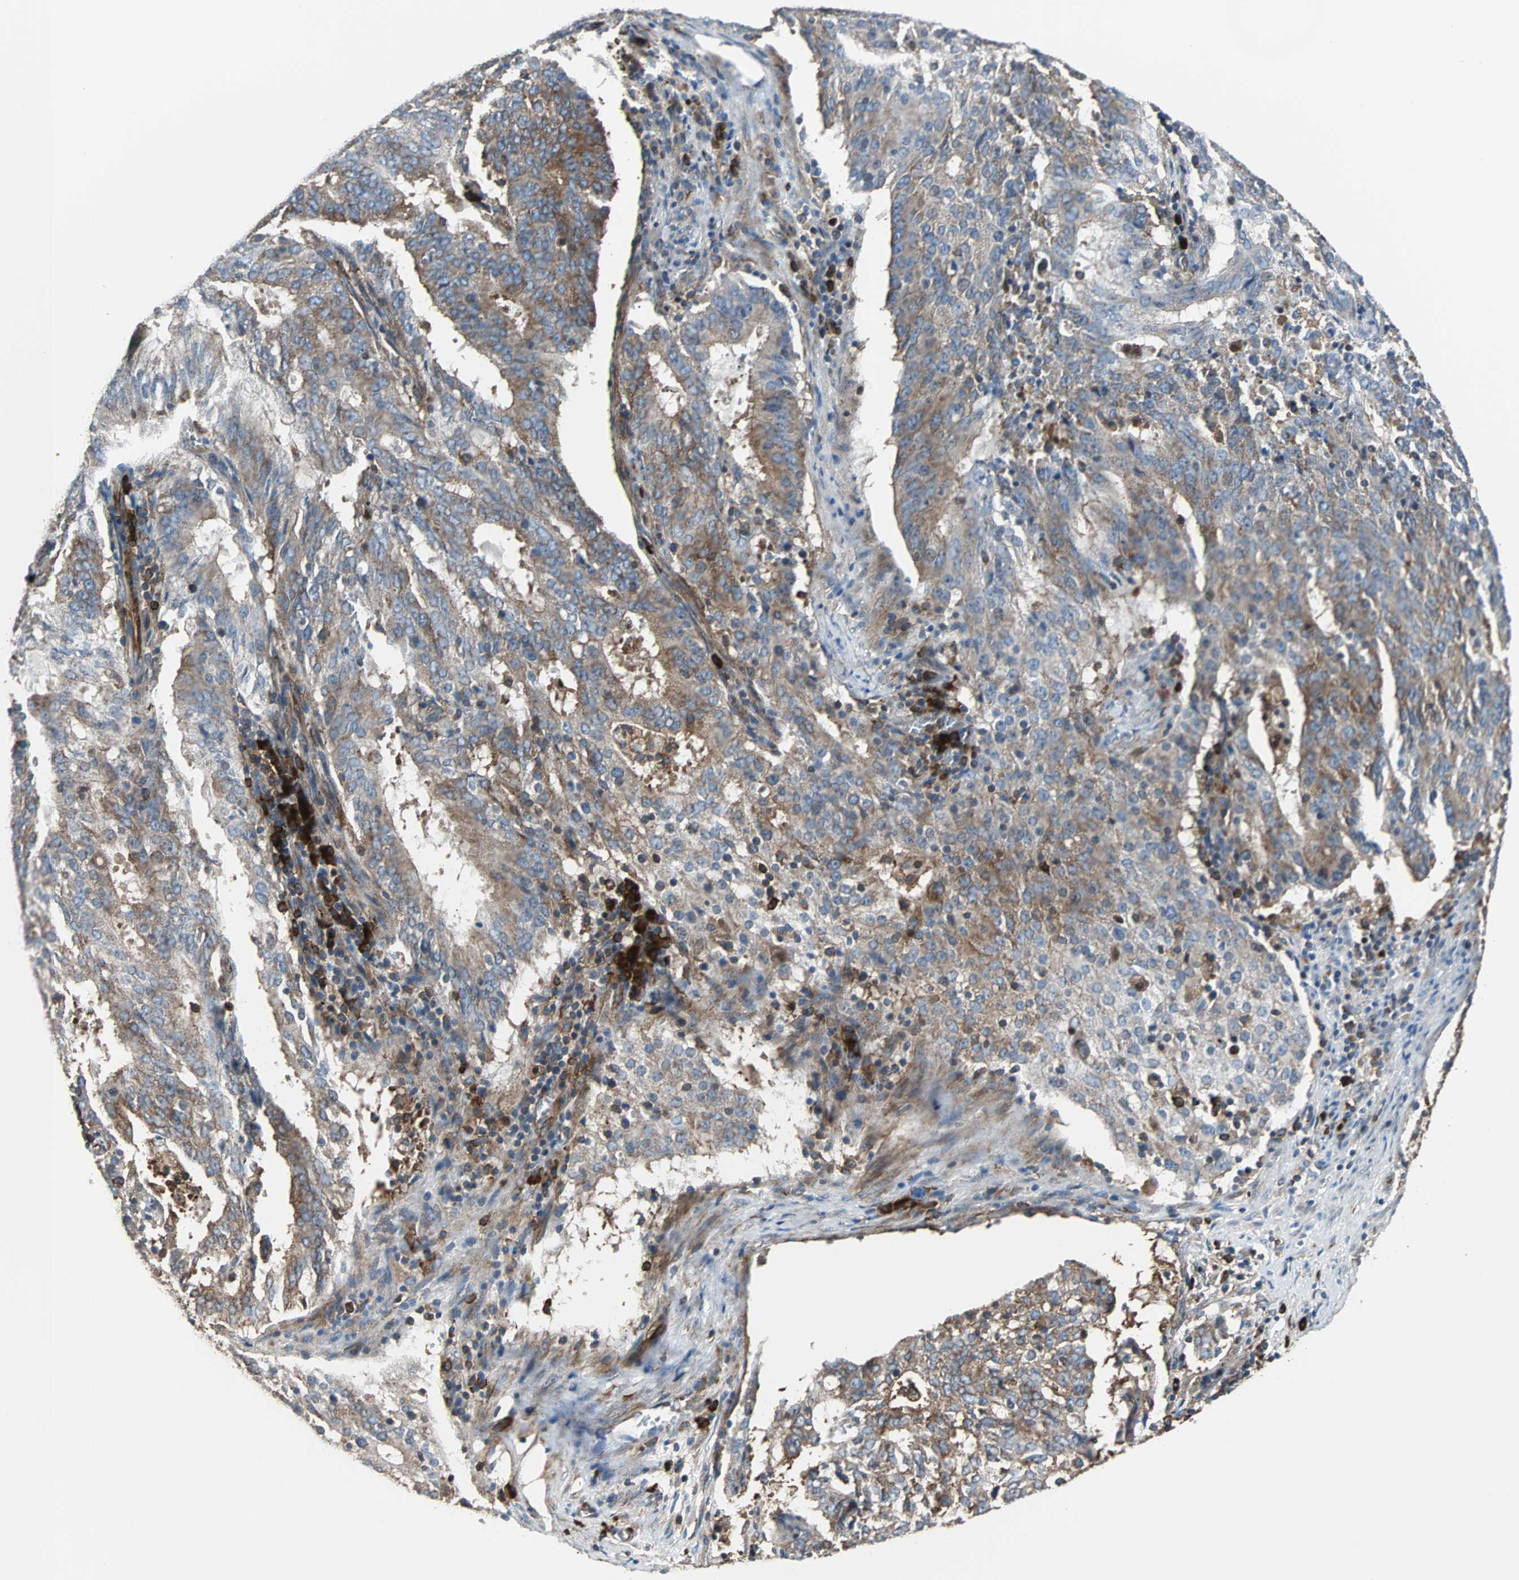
{"staining": {"intensity": "weak", "quantity": ">75%", "location": "cytoplasmic/membranous"}, "tissue": "cervical cancer", "cell_type": "Tumor cells", "image_type": "cancer", "snomed": [{"axis": "morphology", "description": "Adenocarcinoma, NOS"}, {"axis": "topography", "description": "Cervix"}], "caption": "This is an image of immunohistochemistry staining of cervical adenocarcinoma, which shows weak positivity in the cytoplasmic/membranous of tumor cells.", "gene": "PLCG2", "patient": {"sex": "female", "age": 44}}